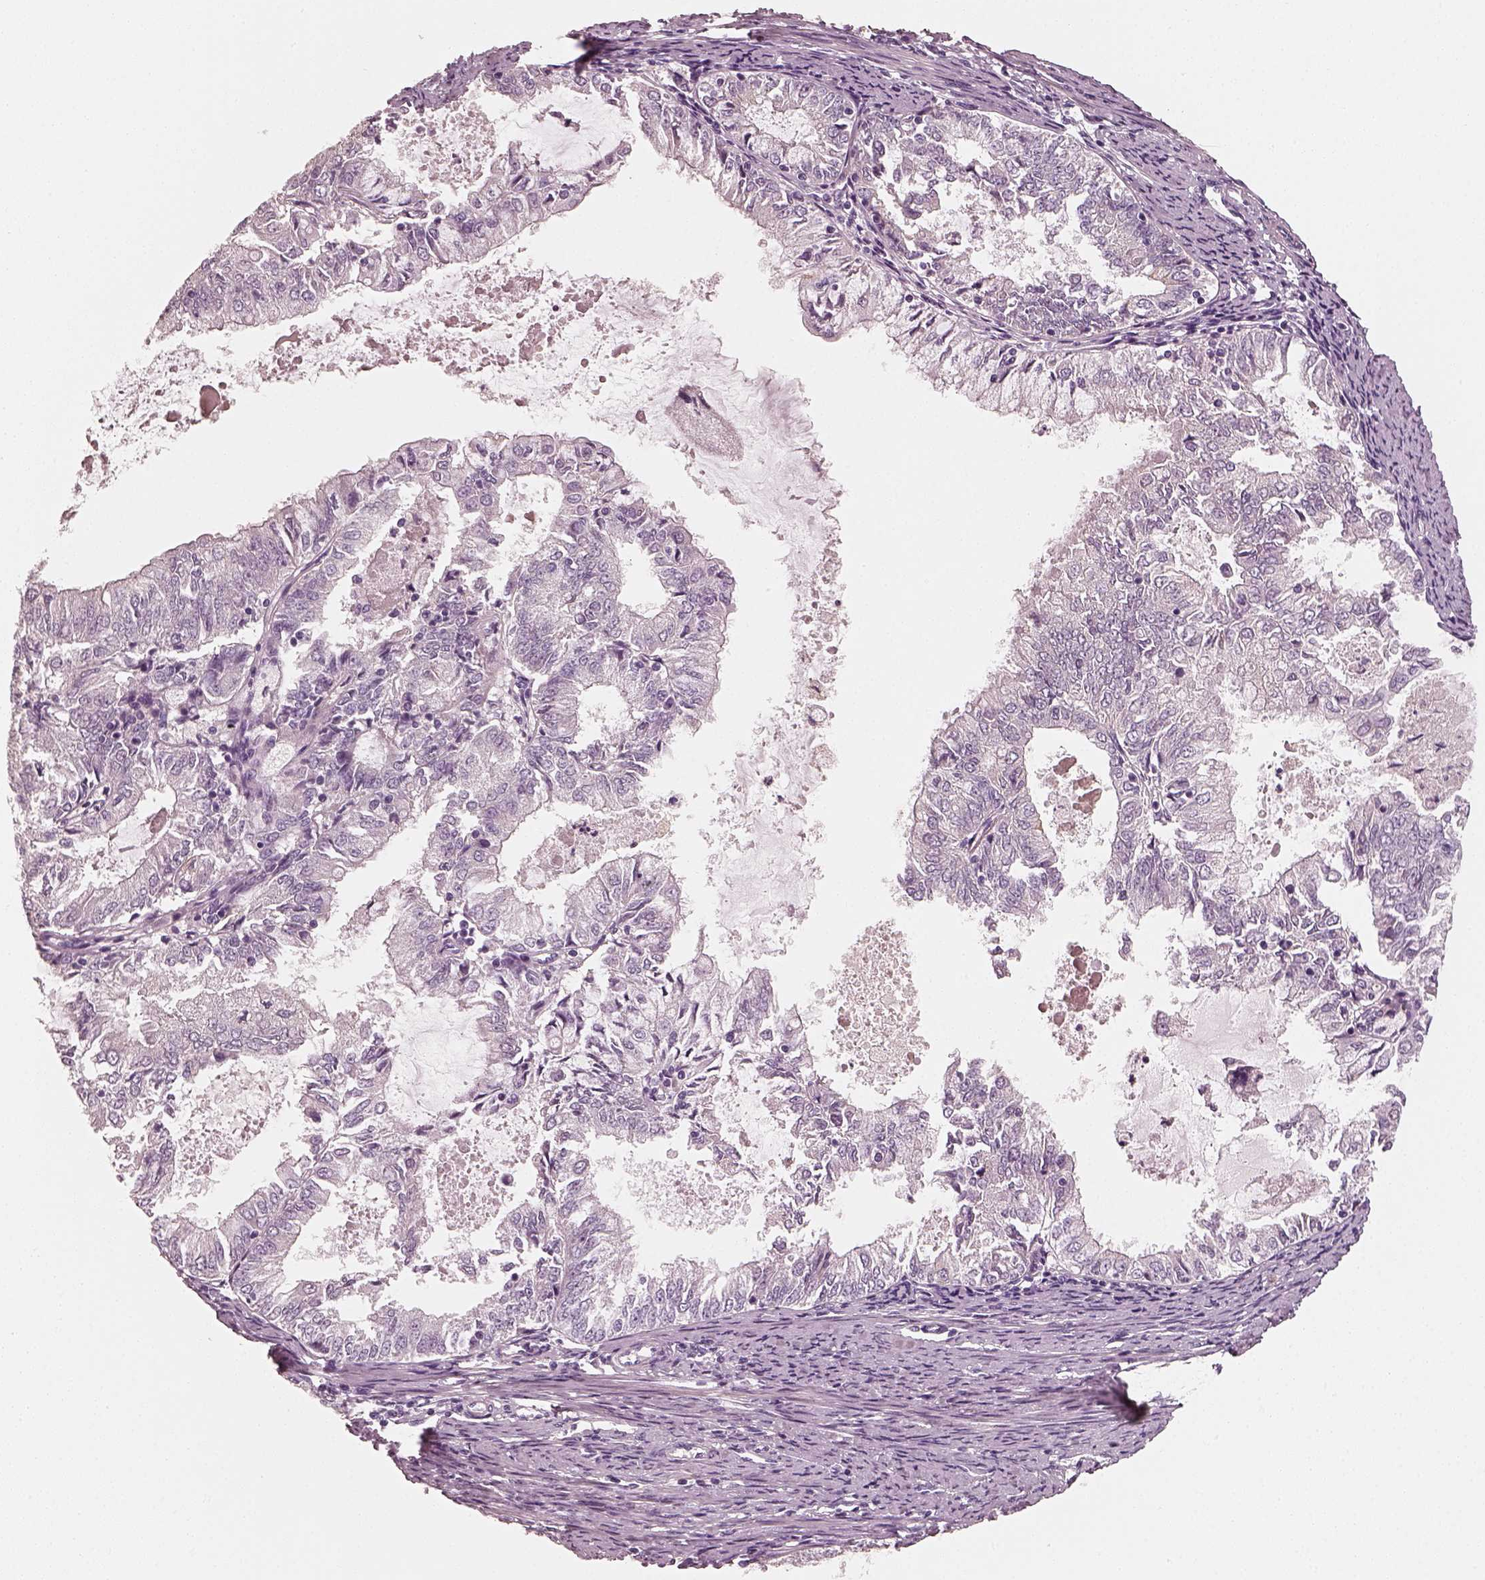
{"staining": {"intensity": "negative", "quantity": "none", "location": "none"}, "tissue": "endometrial cancer", "cell_type": "Tumor cells", "image_type": "cancer", "snomed": [{"axis": "morphology", "description": "Adenocarcinoma, NOS"}, {"axis": "topography", "description": "Endometrium"}], "caption": "Immunohistochemistry image of neoplastic tissue: human endometrial cancer stained with DAB shows no significant protein staining in tumor cells.", "gene": "RS1", "patient": {"sex": "female", "age": 57}}